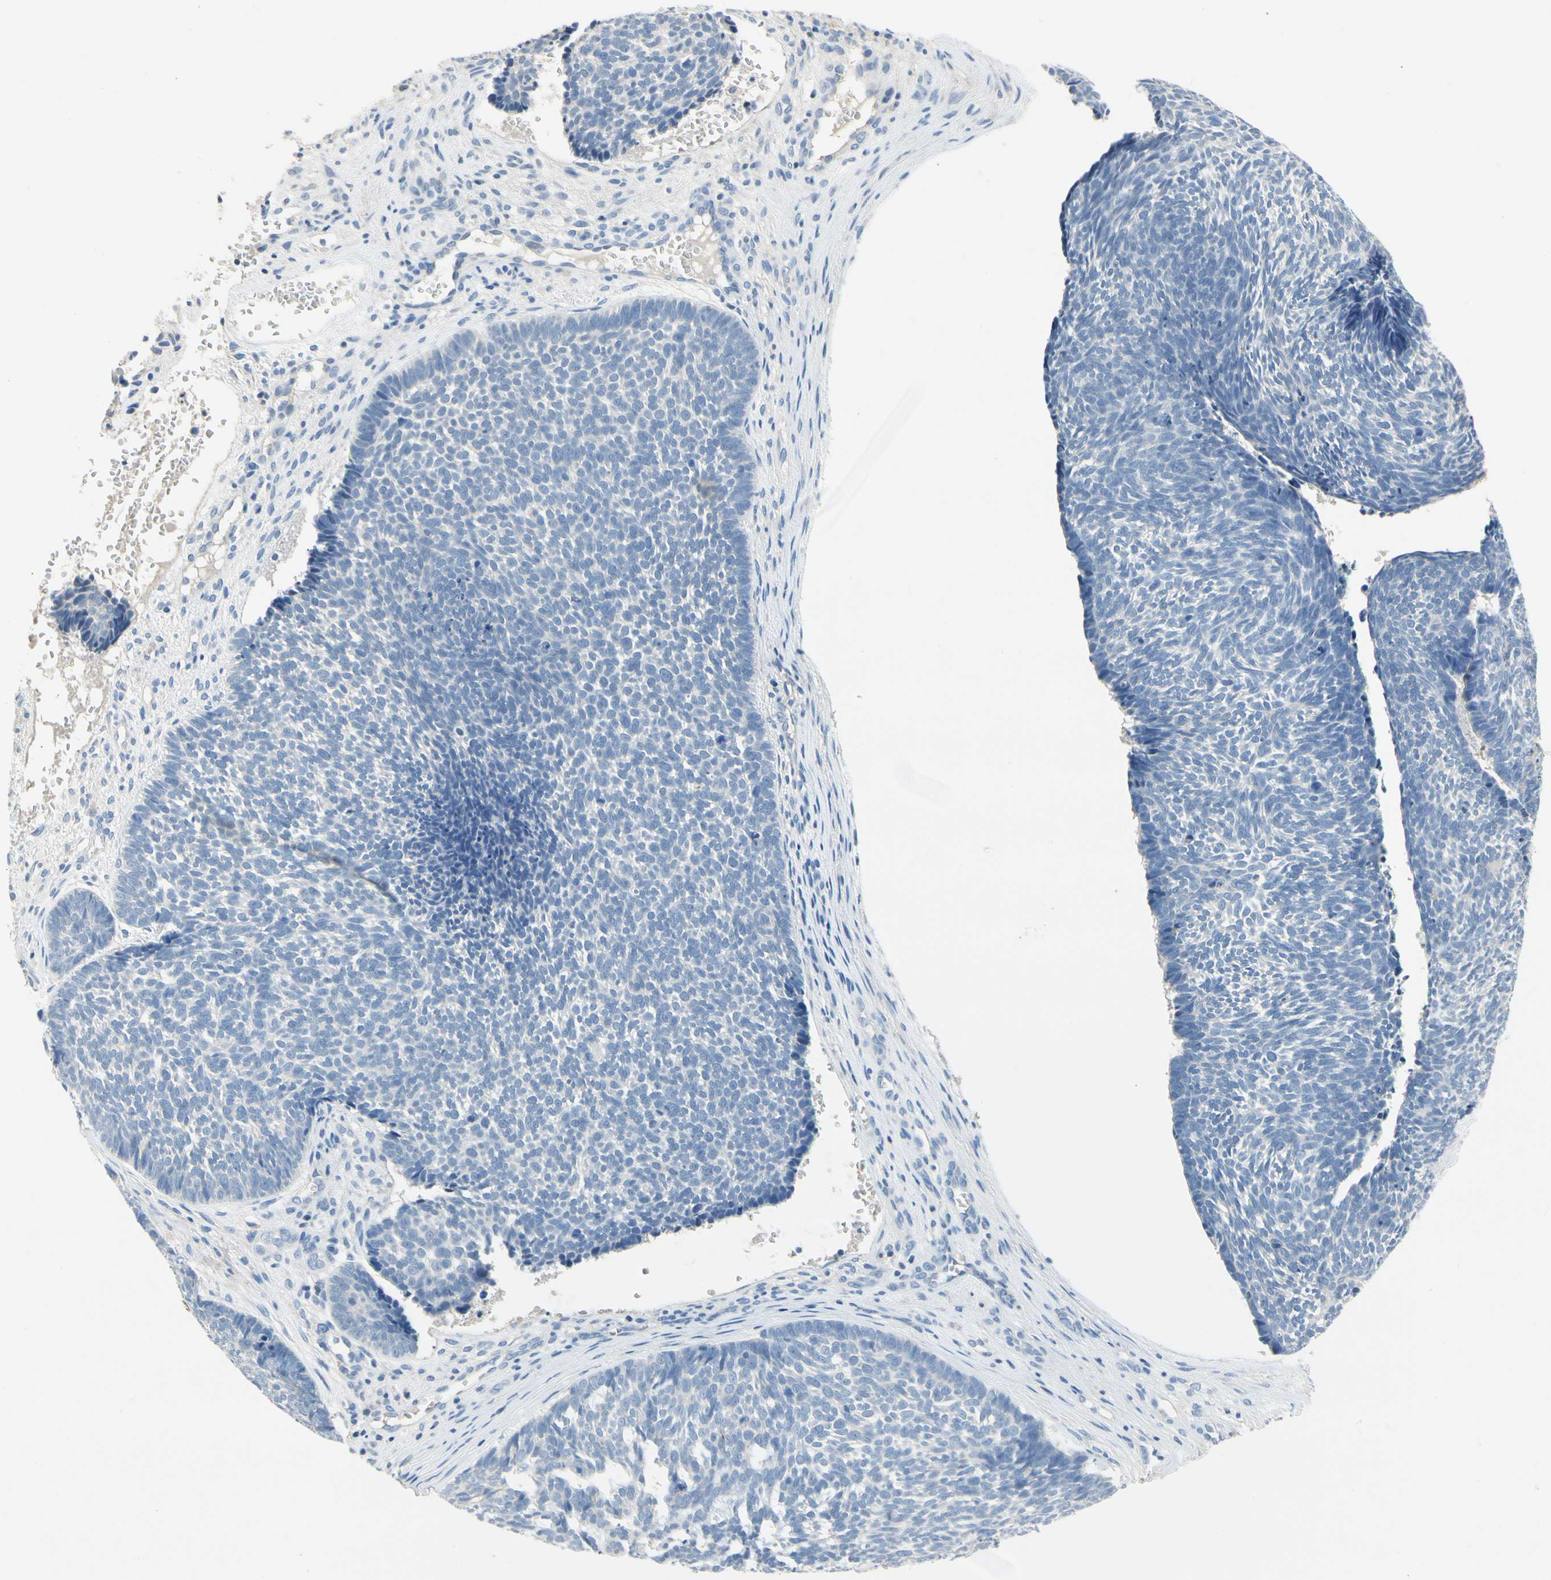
{"staining": {"intensity": "negative", "quantity": "none", "location": "none"}, "tissue": "skin cancer", "cell_type": "Tumor cells", "image_type": "cancer", "snomed": [{"axis": "morphology", "description": "Basal cell carcinoma"}, {"axis": "topography", "description": "Skin"}], "caption": "Tumor cells are negative for protein expression in human skin basal cell carcinoma.", "gene": "CCM2L", "patient": {"sex": "male", "age": 84}}